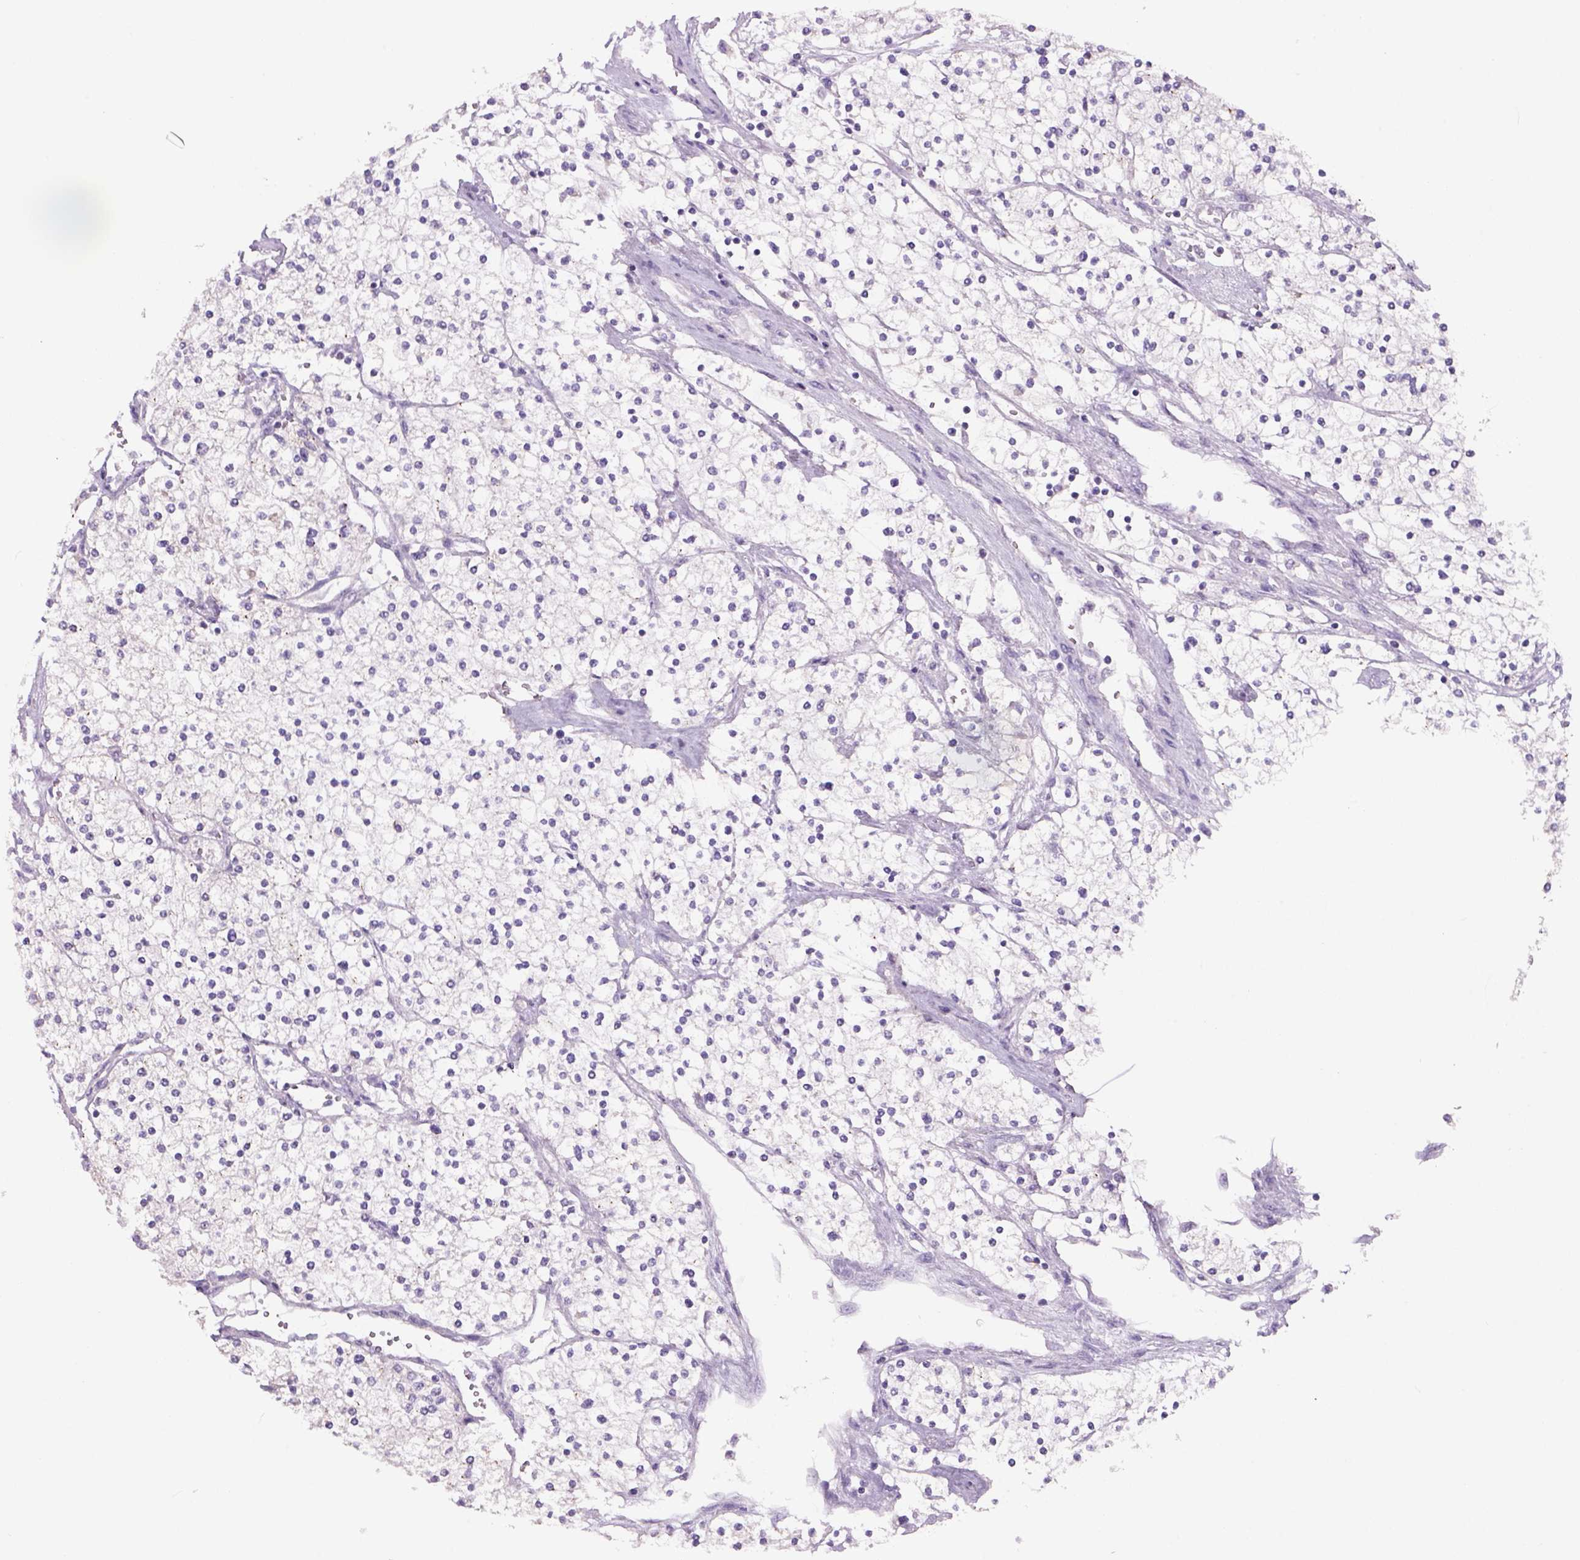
{"staining": {"intensity": "negative", "quantity": "none", "location": "none"}, "tissue": "renal cancer", "cell_type": "Tumor cells", "image_type": "cancer", "snomed": [{"axis": "morphology", "description": "Adenocarcinoma, NOS"}, {"axis": "topography", "description": "Kidney"}], "caption": "The micrograph exhibits no staining of tumor cells in renal adenocarcinoma.", "gene": "ADGRV1", "patient": {"sex": "male", "age": 80}}